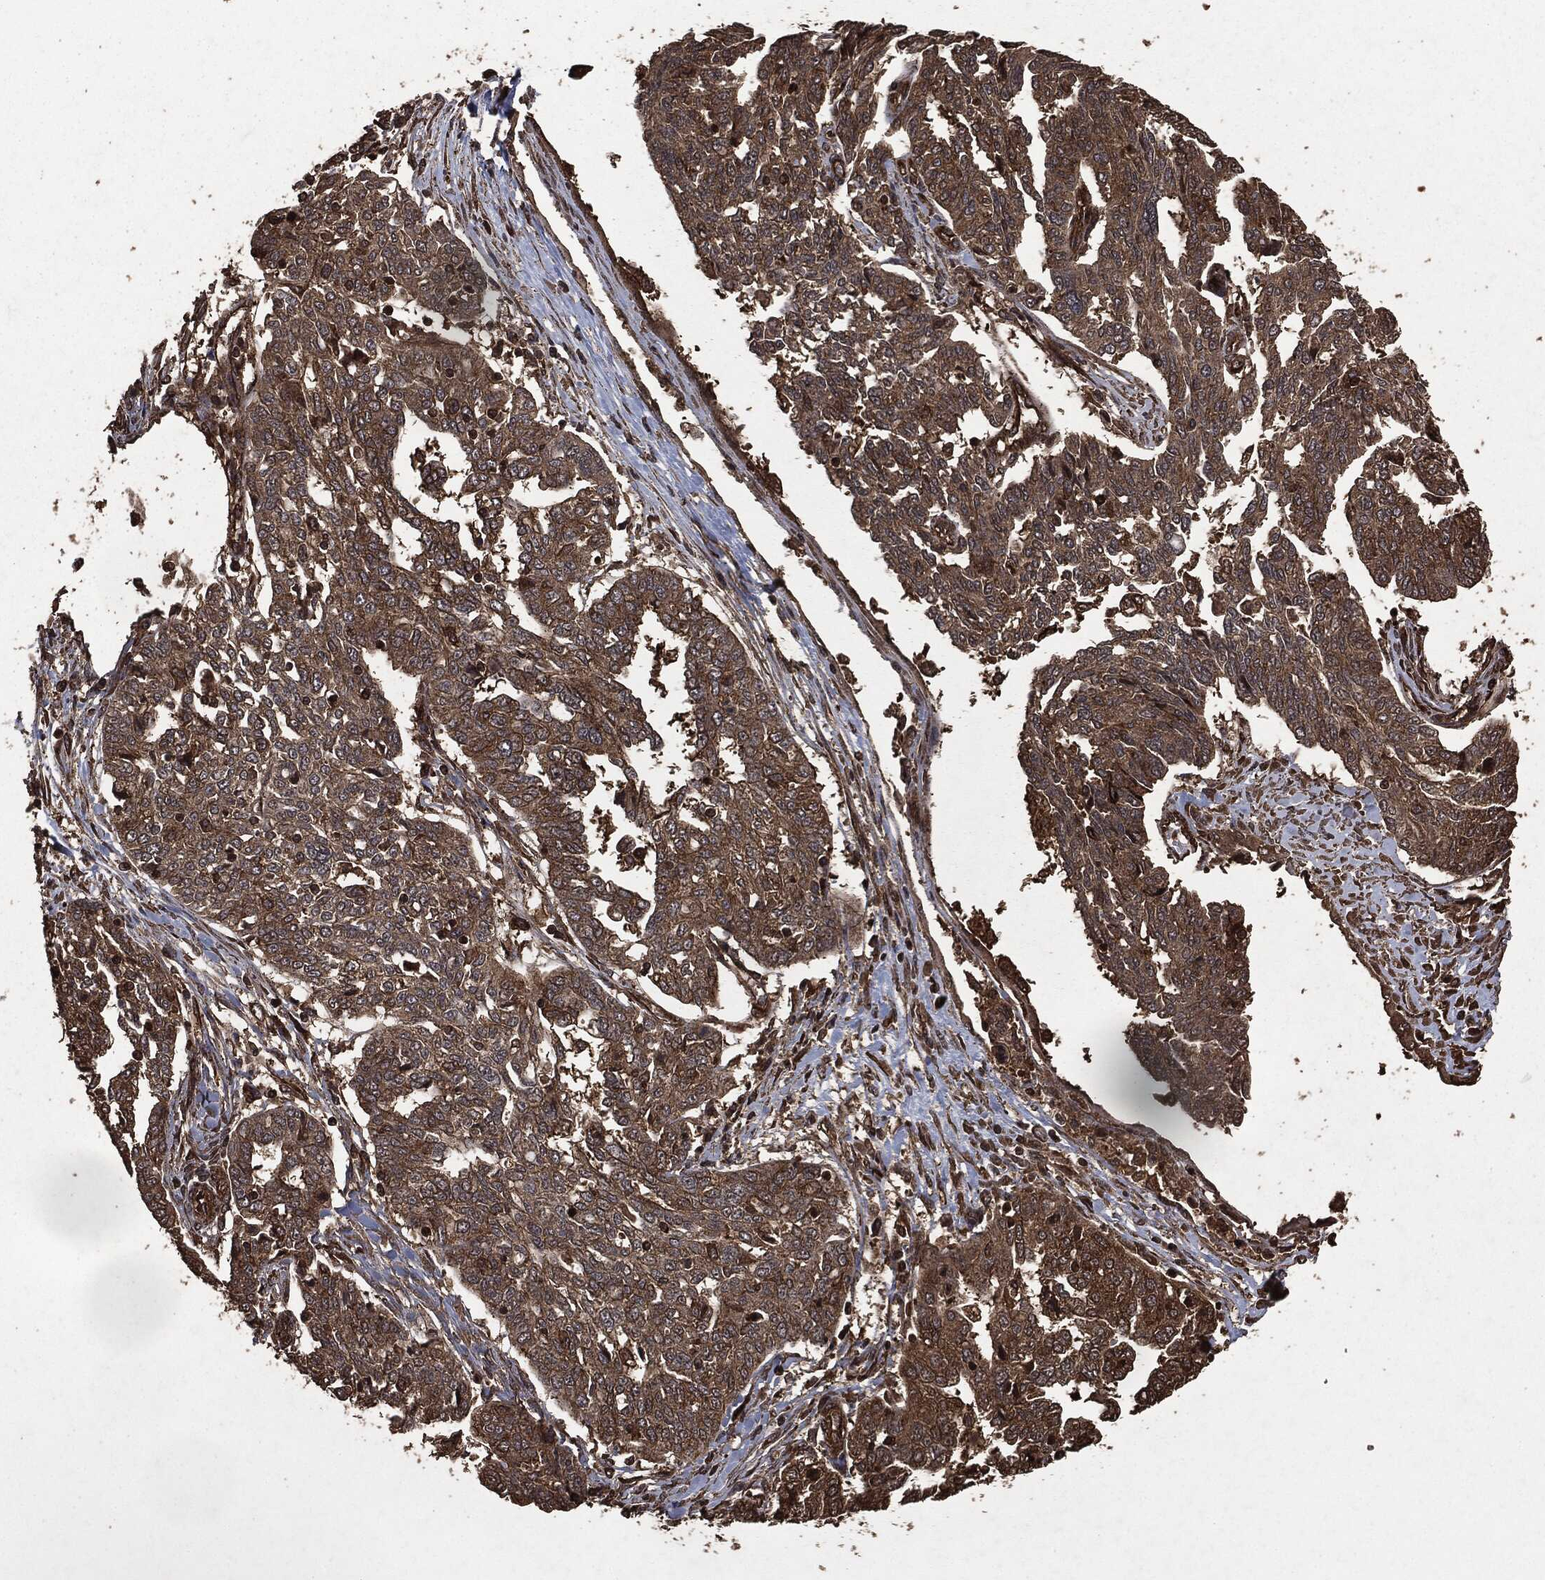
{"staining": {"intensity": "moderate", "quantity": "25%-75%", "location": "cytoplasmic/membranous"}, "tissue": "ovarian cancer", "cell_type": "Tumor cells", "image_type": "cancer", "snomed": [{"axis": "morphology", "description": "Cystadenocarcinoma, serous, NOS"}, {"axis": "topography", "description": "Ovary"}], "caption": "Immunohistochemistry (DAB) staining of ovarian serous cystadenocarcinoma shows moderate cytoplasmic/membranous protein staining in approximately 25%-75% of tumor cells.", "gene": "HRAS", "patient": {"sex": "female", "age": 67}}